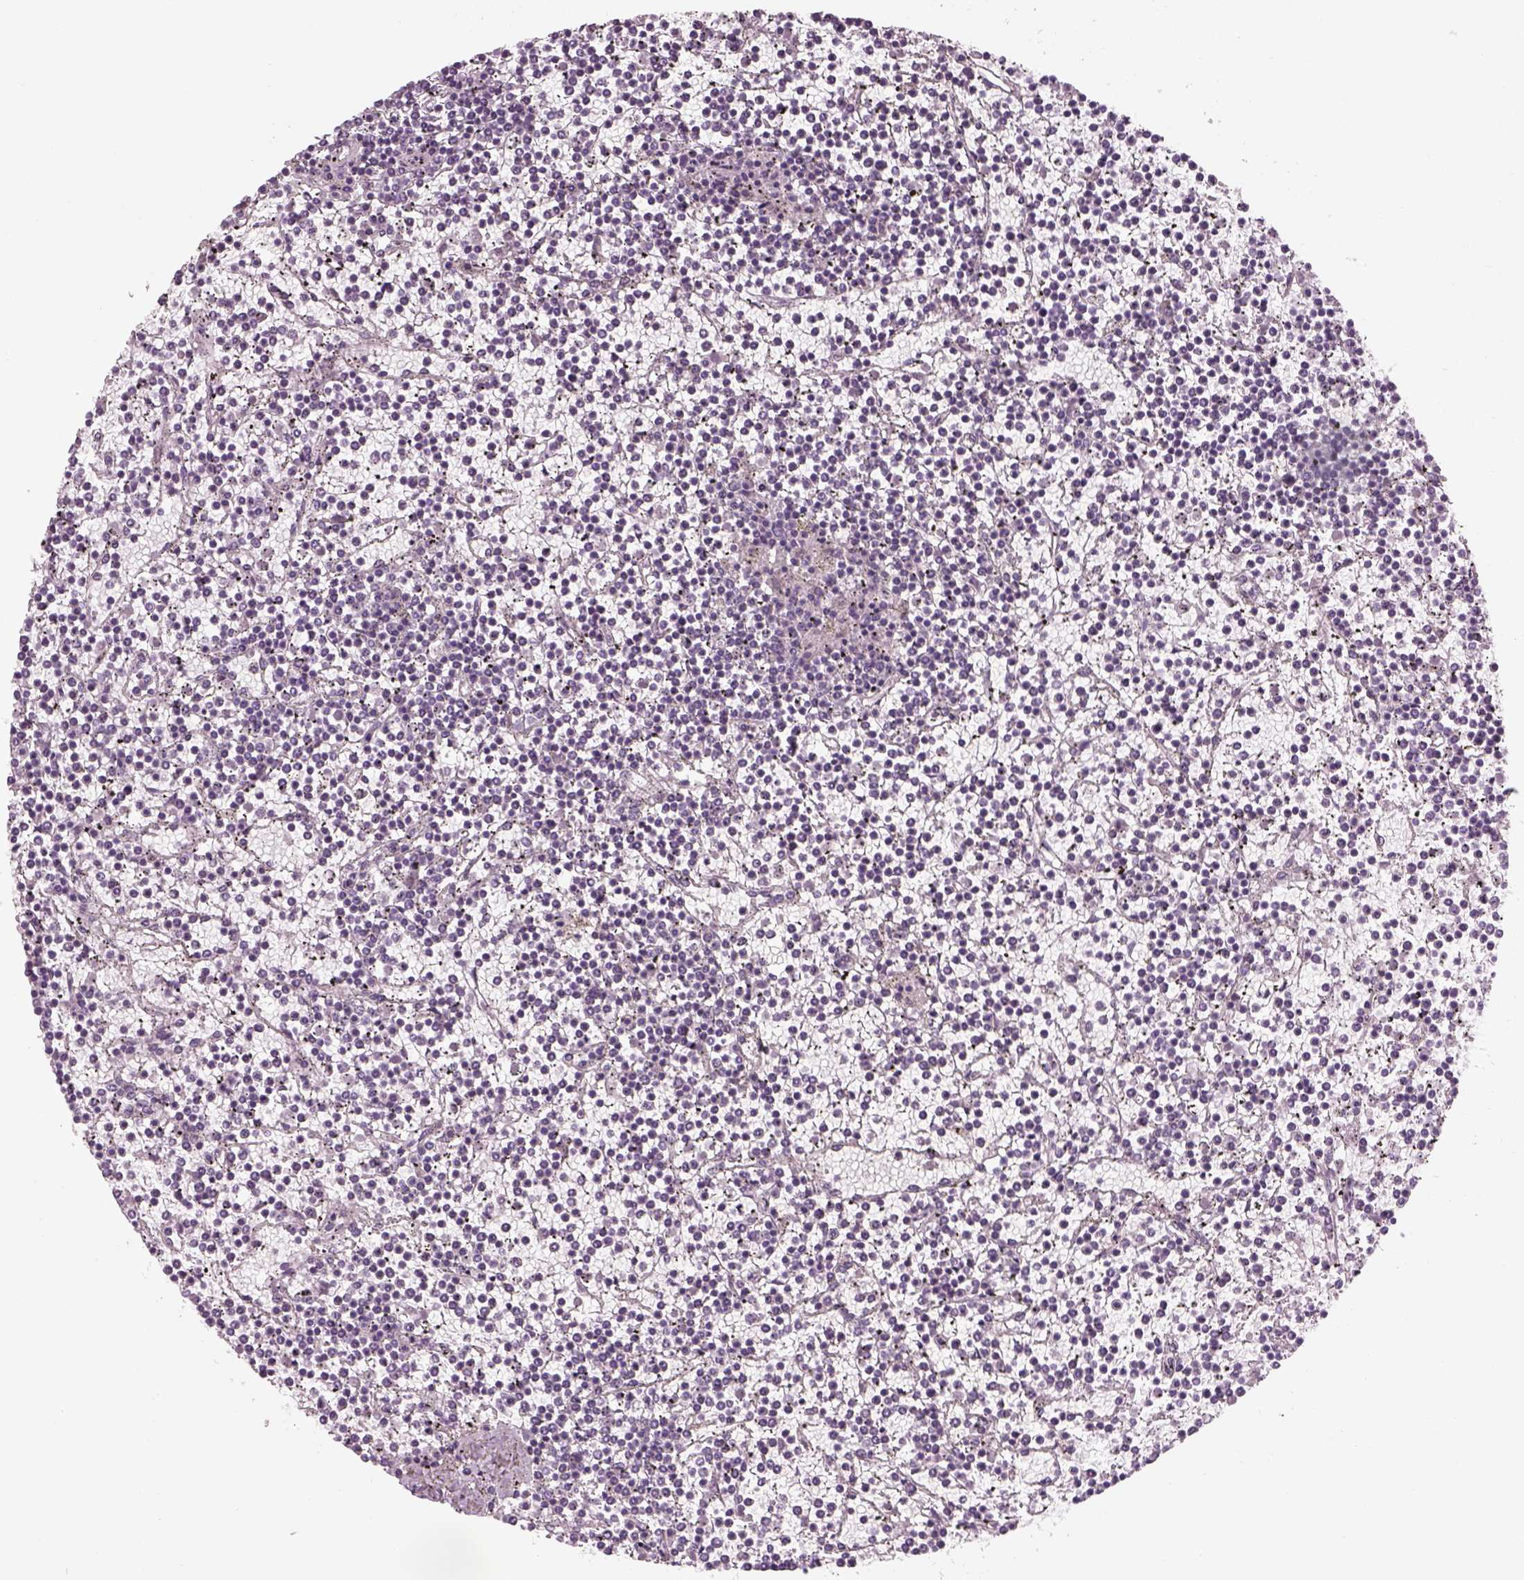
{"staining": {"intensity": "negative", "quantity": "none", "location": "none"}, "tissue": "lymphoma", "cell_type": "Tumor cells", "image_type": "cancer", "snomed": [{"axis": "morphology", "description": "Malignant lymphoma, non-Hodgkin's type, Low grade"}, {"axis": "topography", "description": "Spleen"}], "caption": "An image of lymphoma stained for a protein exhibits no brown staining in tumor cells.", "gene": "SAG", "patient": {"sex": "female", "age": 19}}